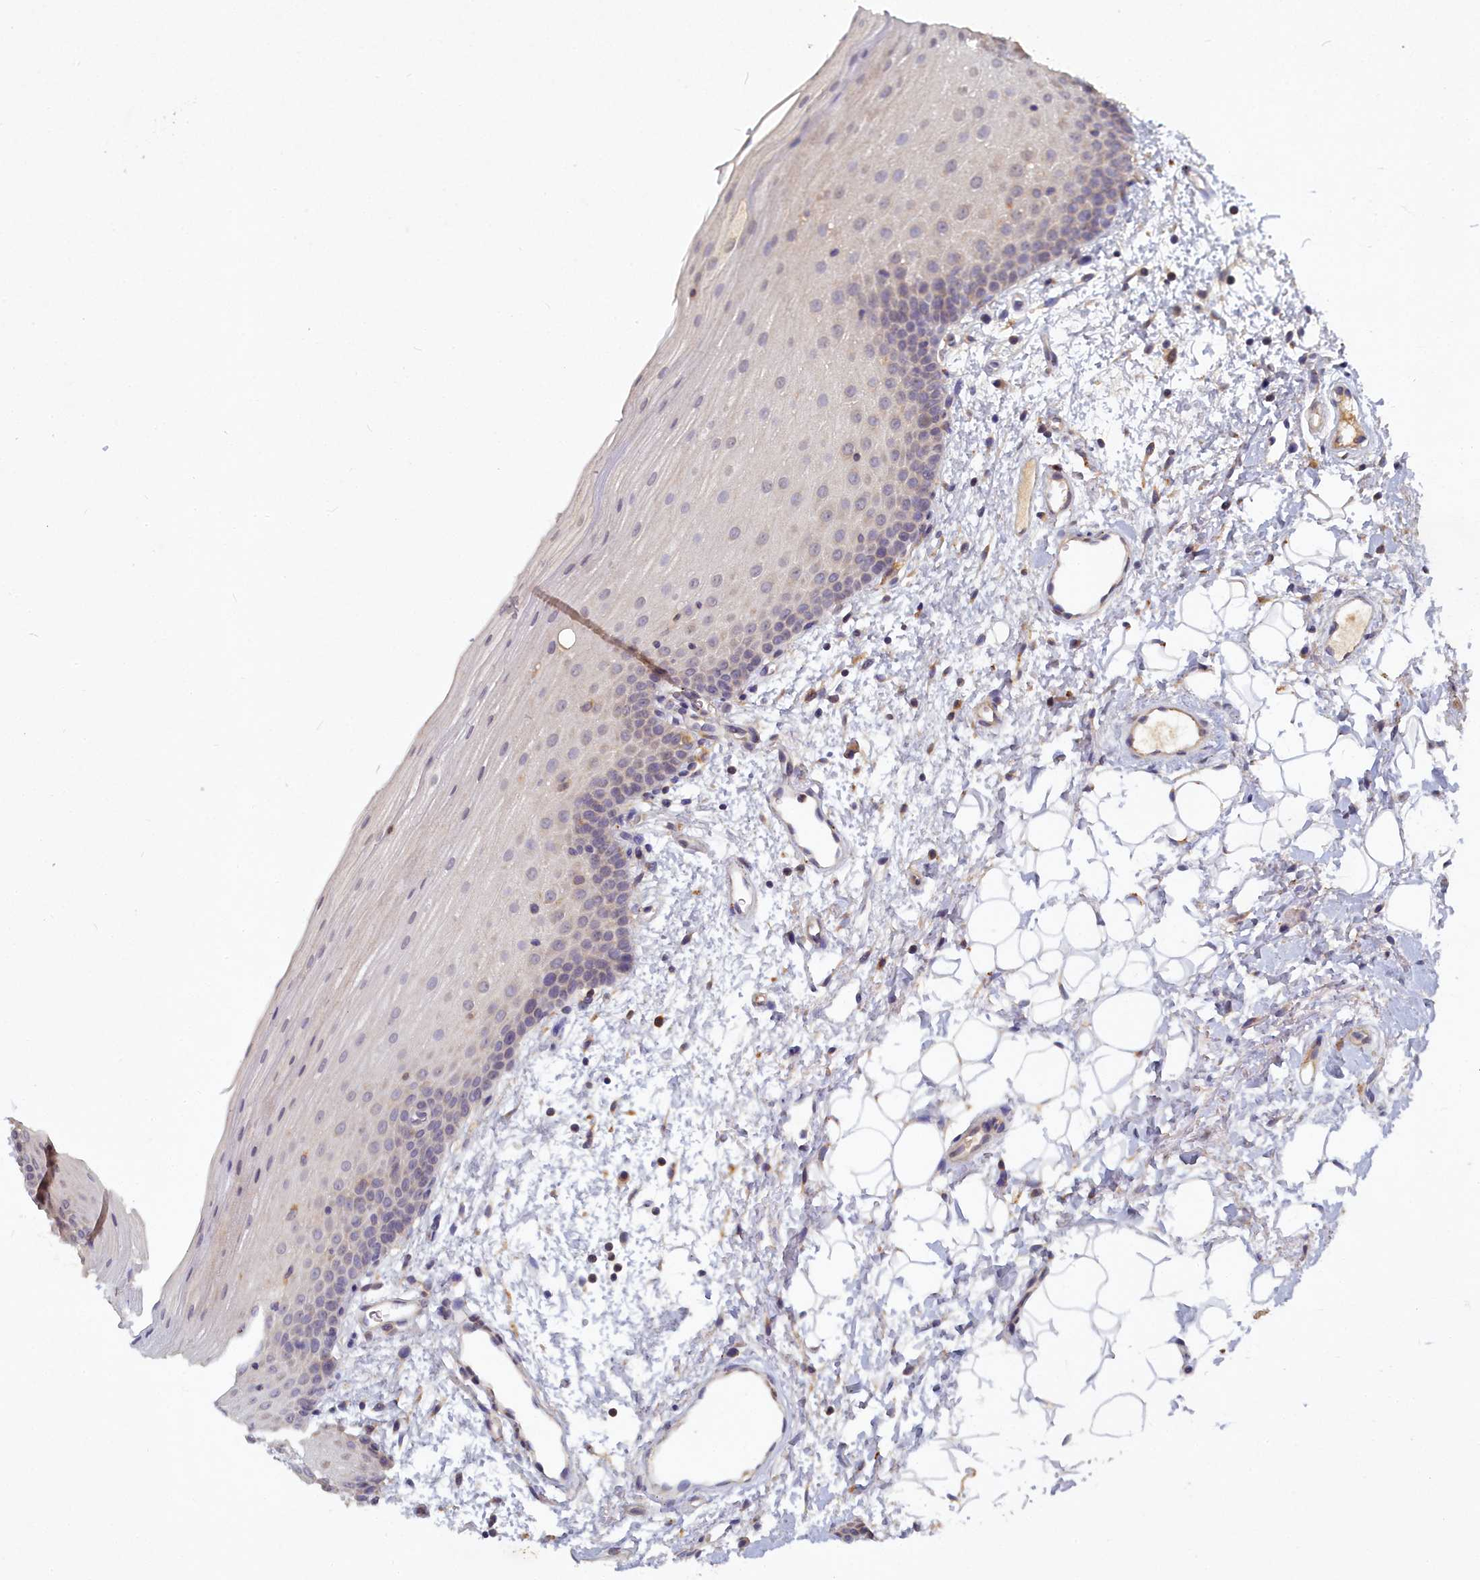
{"staining": {"intensity": "weak", "quantity": "25%-75%", "location": "cytoplasmic/membranous"}, "tissue": "oral mucosa", "cell_type": "Squamous epithelial cells", "image_type": "normal", "snomed": [{"axis": "morphology", "description": "Normal tissue, NOS"}, {"axis": "topography", "description": "Oral tissue"}], "caption": "Brown immunohistochemical staining in unremarkable human oral mucosa reveals weak cytoplasmic/membranous staining in about 25%-75% of squamous epithelial cells.", "gene": "CCDC167", "patient": {"sex": "male", "age": 68}}